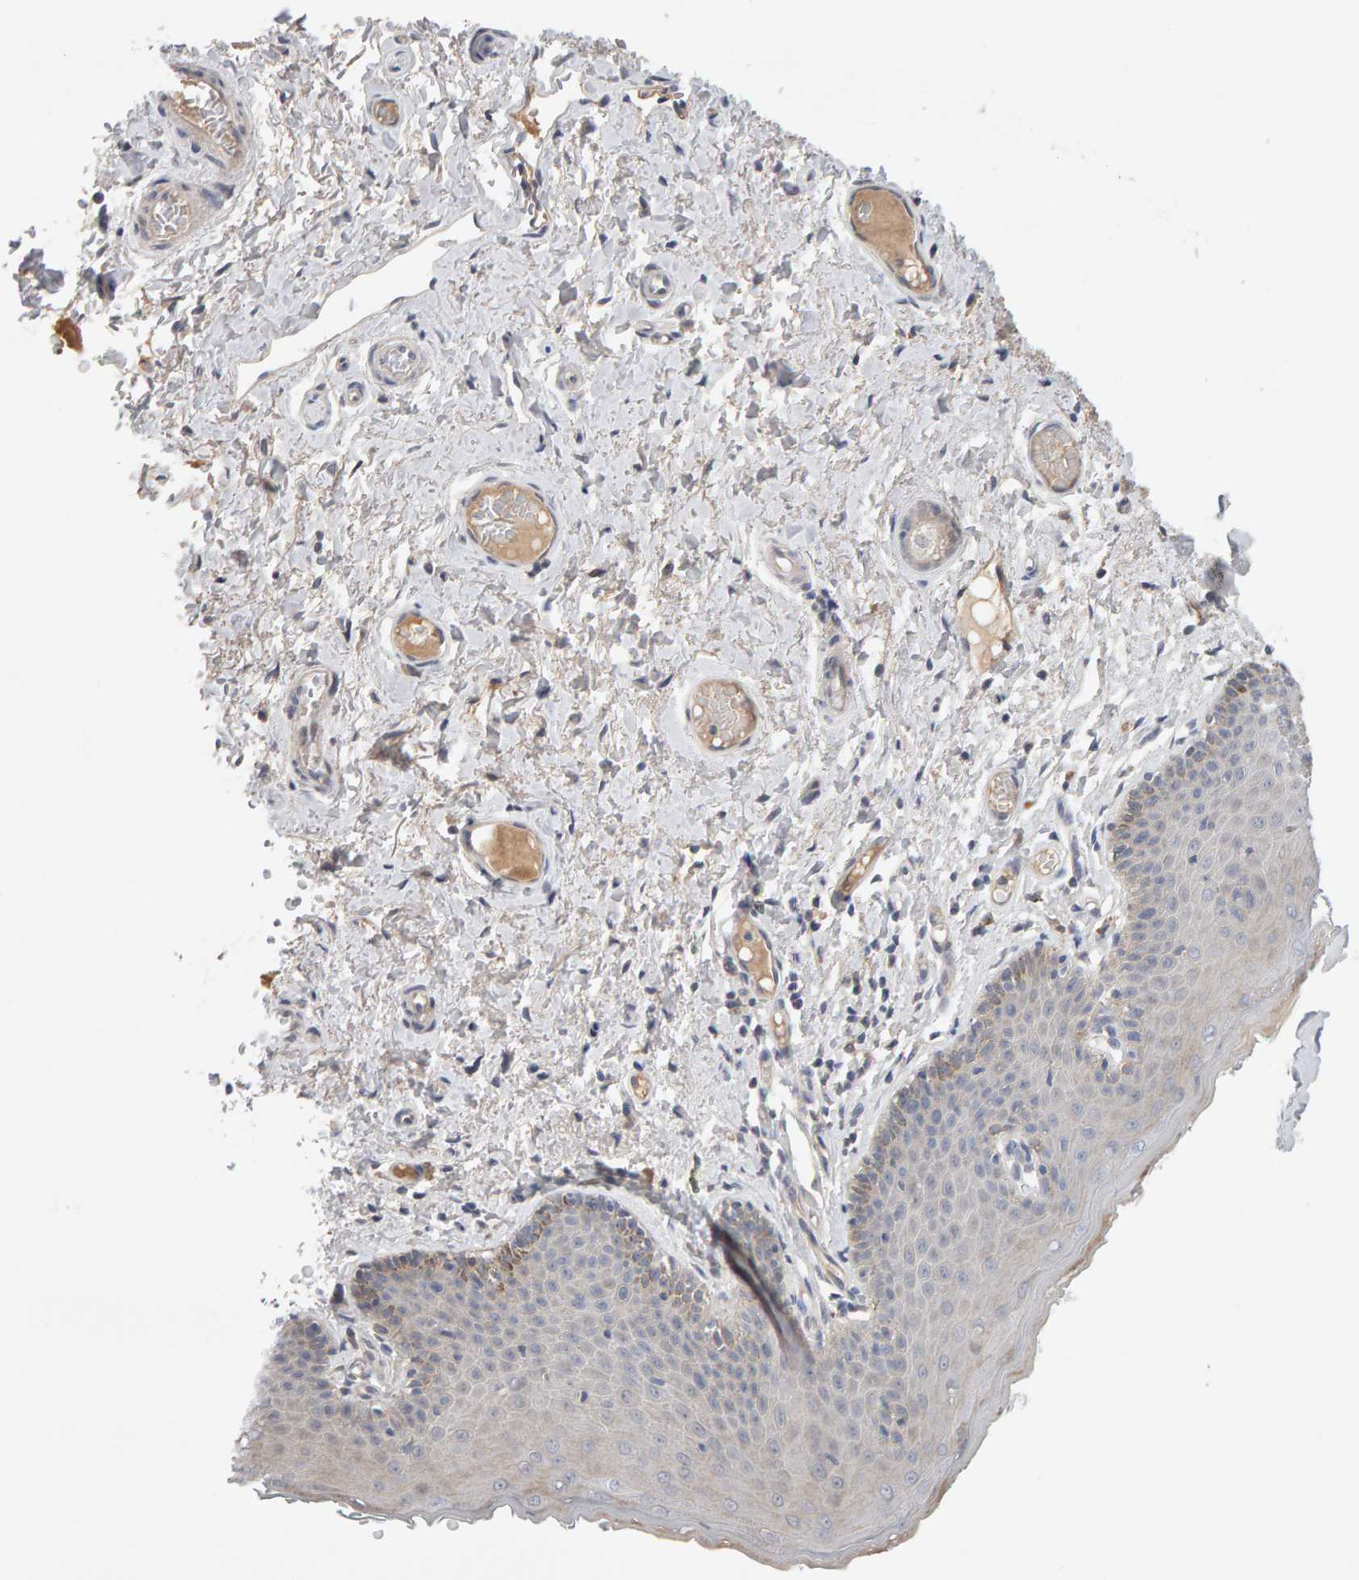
{"staining": {"intensity": "weak", "quantity": "<25%", "location": "cytoplasmic/membranous"}, "tissue": "skin", "cell_type": "Epidermal cells", "image_type": "normal", "snomed": [{"axis": "morphology", "description": "Normal tissue, NOS"}, {"axis": "topography", "description": "Vulva"}], "caption": "Epidermal cells show no significant expression in benign skin. The staining was performed using DAB to visualize the protein expression in brown, while the nuclei were stained in blue with hematoxylin (Magnification: 20x).", "gene": "GFUS", "patient": {"sex": "female", "age": 66}}